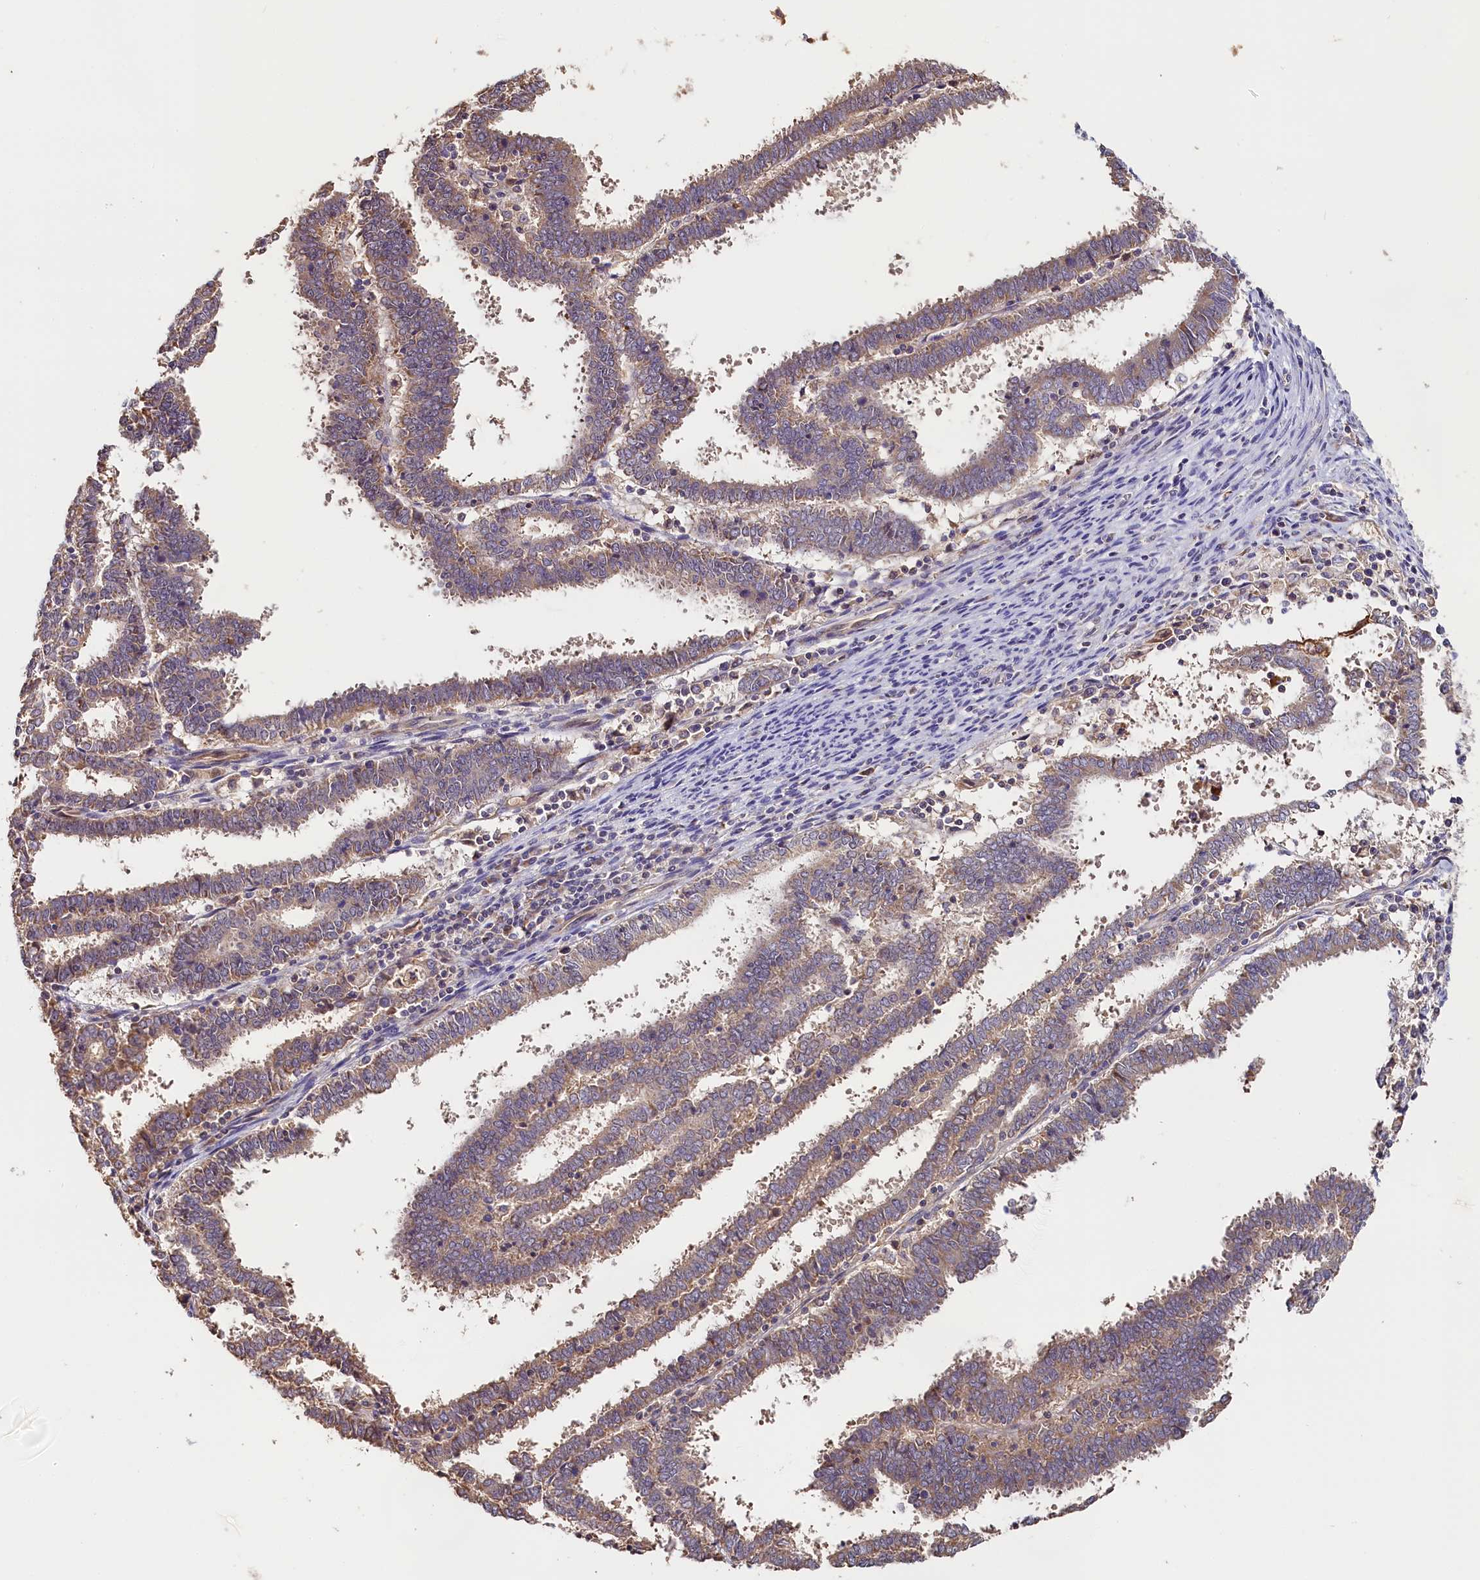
{"staining": {"intensity": "weak", "quantity": "25%-75%", "location": "cytoplasmic/membranous"}, "tissue": "endometrial cancer", "cell_type": "Tumor cells", "image_type": "cancer", "snomed": [{"axis": "morphology", "description": "Adenocarcinoma, NOS"}, {"axis": "topography", "description": "Uterus"}], "caption": "Endometrial cancer (adenocarcinoma) was stained to show a protein in brown. There is low levels of weak cytoplasmic/membranous staining in approximately 25%-75% of tumor cells.", "gene": "KATNB1", "patient": {"sex": "female", "age": 83}}